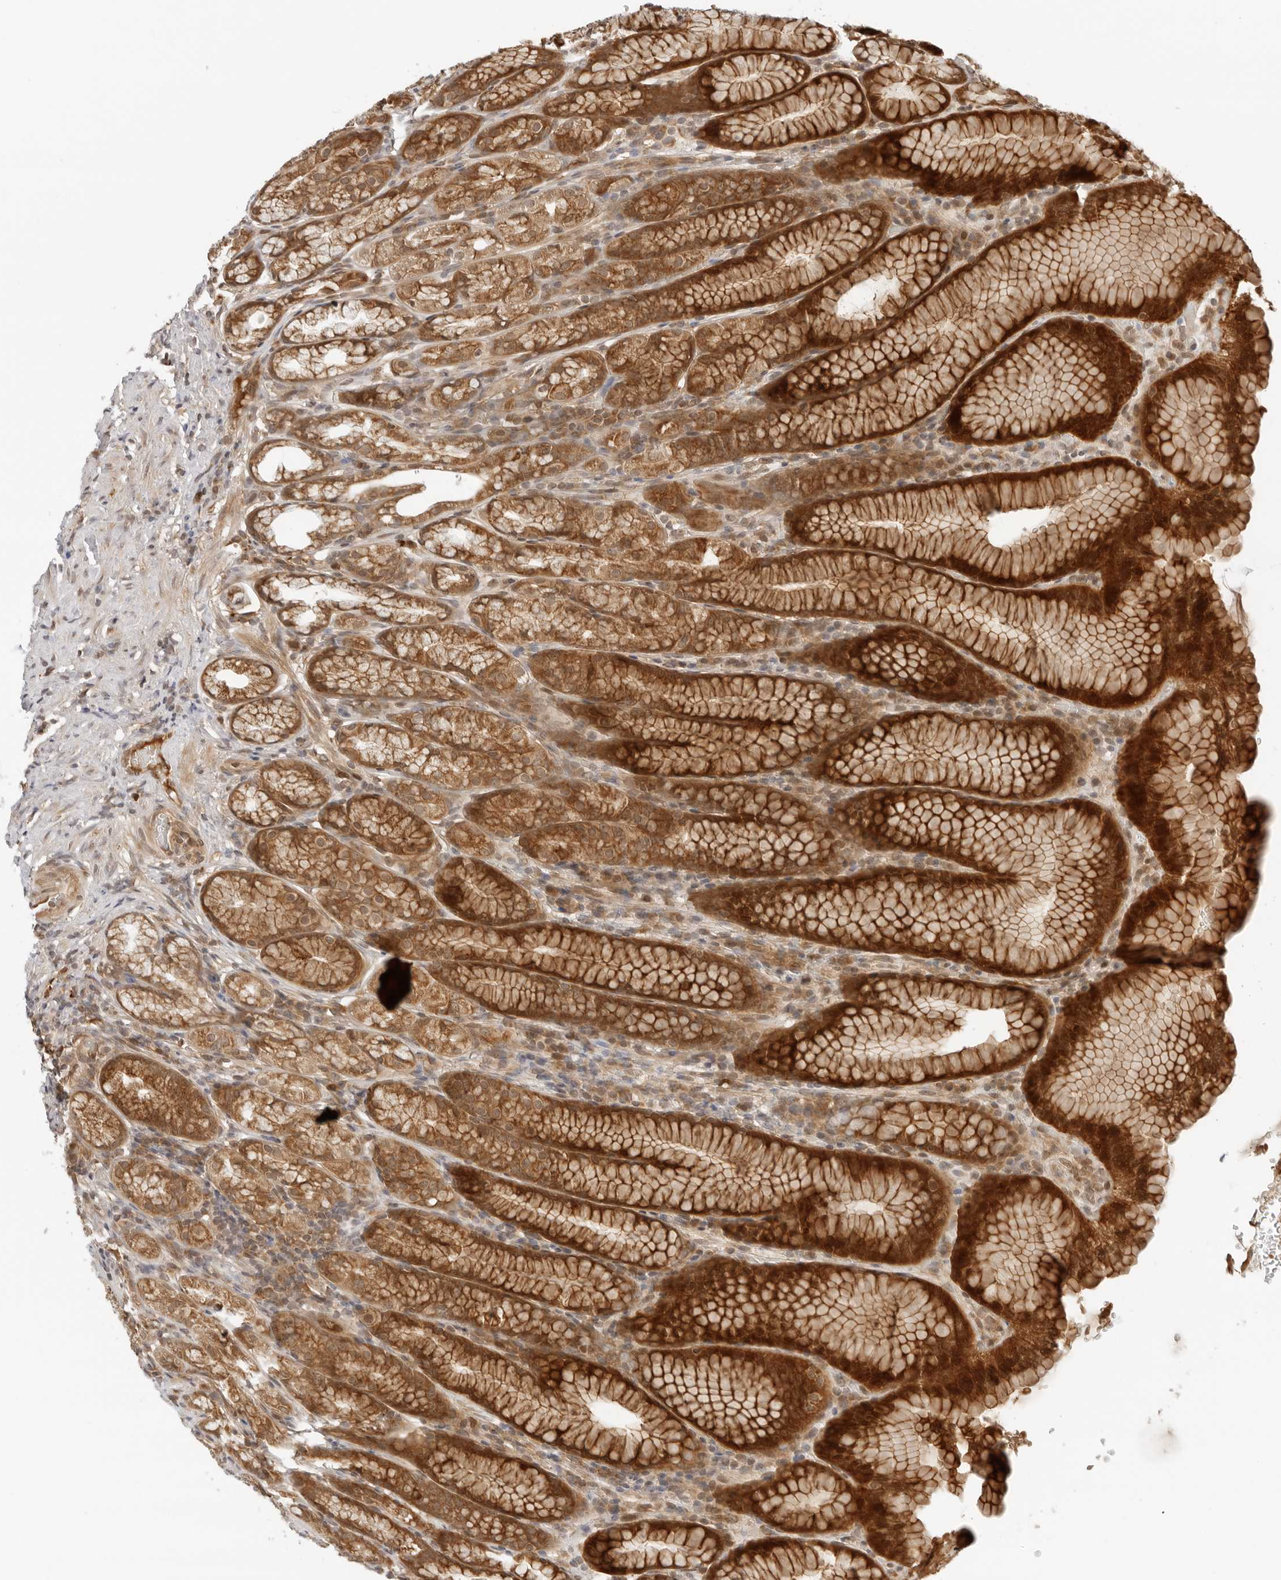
{"staining": {"intensity": "strong", "quantity": ">75%", "location": "cytoplasmic/membranous"}, "tissue": "stomach", "cell_type": "Glandular cells", "image_type": "normal", "snomed": [{"axis": "morphology", "description": "Normal tissue, NOS"}, {"axis": "topography", "description": "Stomach"}], "caption": "Immunohistochemical staining of benign human stomach shows >75% levels of strong cytoplasmic/membranous protein positivity in about >75% of glandular cells.", "gene": "RC3H1", "patient": {"sex": "male", "age": 42}}